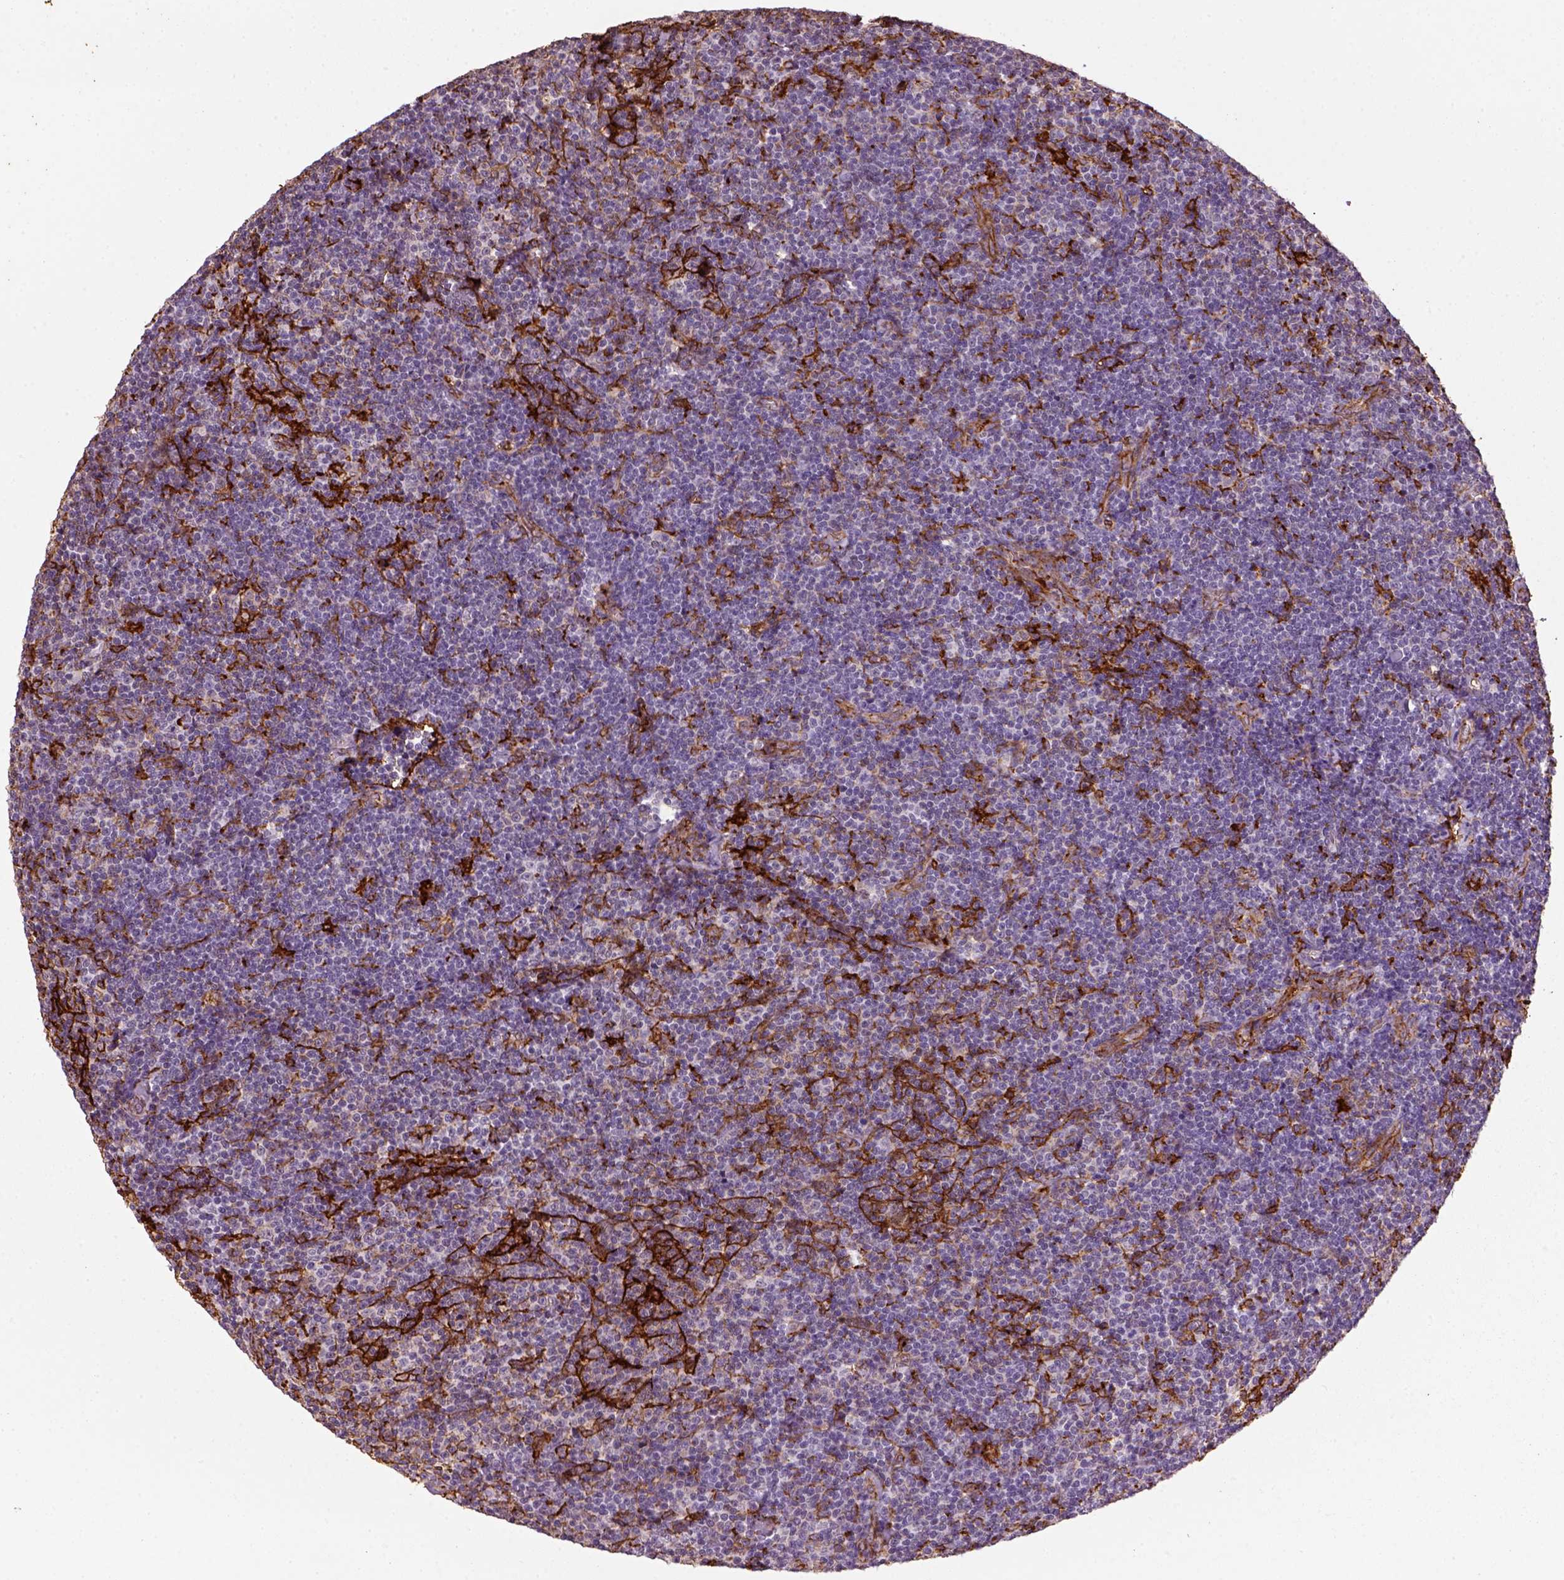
{"staining": {"intensity": "negative", "quantity": "none", "location": "none"}, "tissue": "lymphoma", "cell_type": "Tumor cells", "image_type": "cancer", "snomed": [{"axis": "morphology", "description": "Malignant lymphoma, non-Hodgkin's type, Low grade"}, {"axis": "topography", "description": "Lymph node"}], "caption": "Lymphoma was stained to show a protein in brown. There is no significant staining in tumor cells. The staining was performed using DAB (3,3'-diaminobenzidine) to visualize the protein expression in brown, while the nuclei were stained in blue with hematoxylin (Magnification: 20x).", "gene": "MARCKS", "patient": {"sex": "male", "age": 81}}